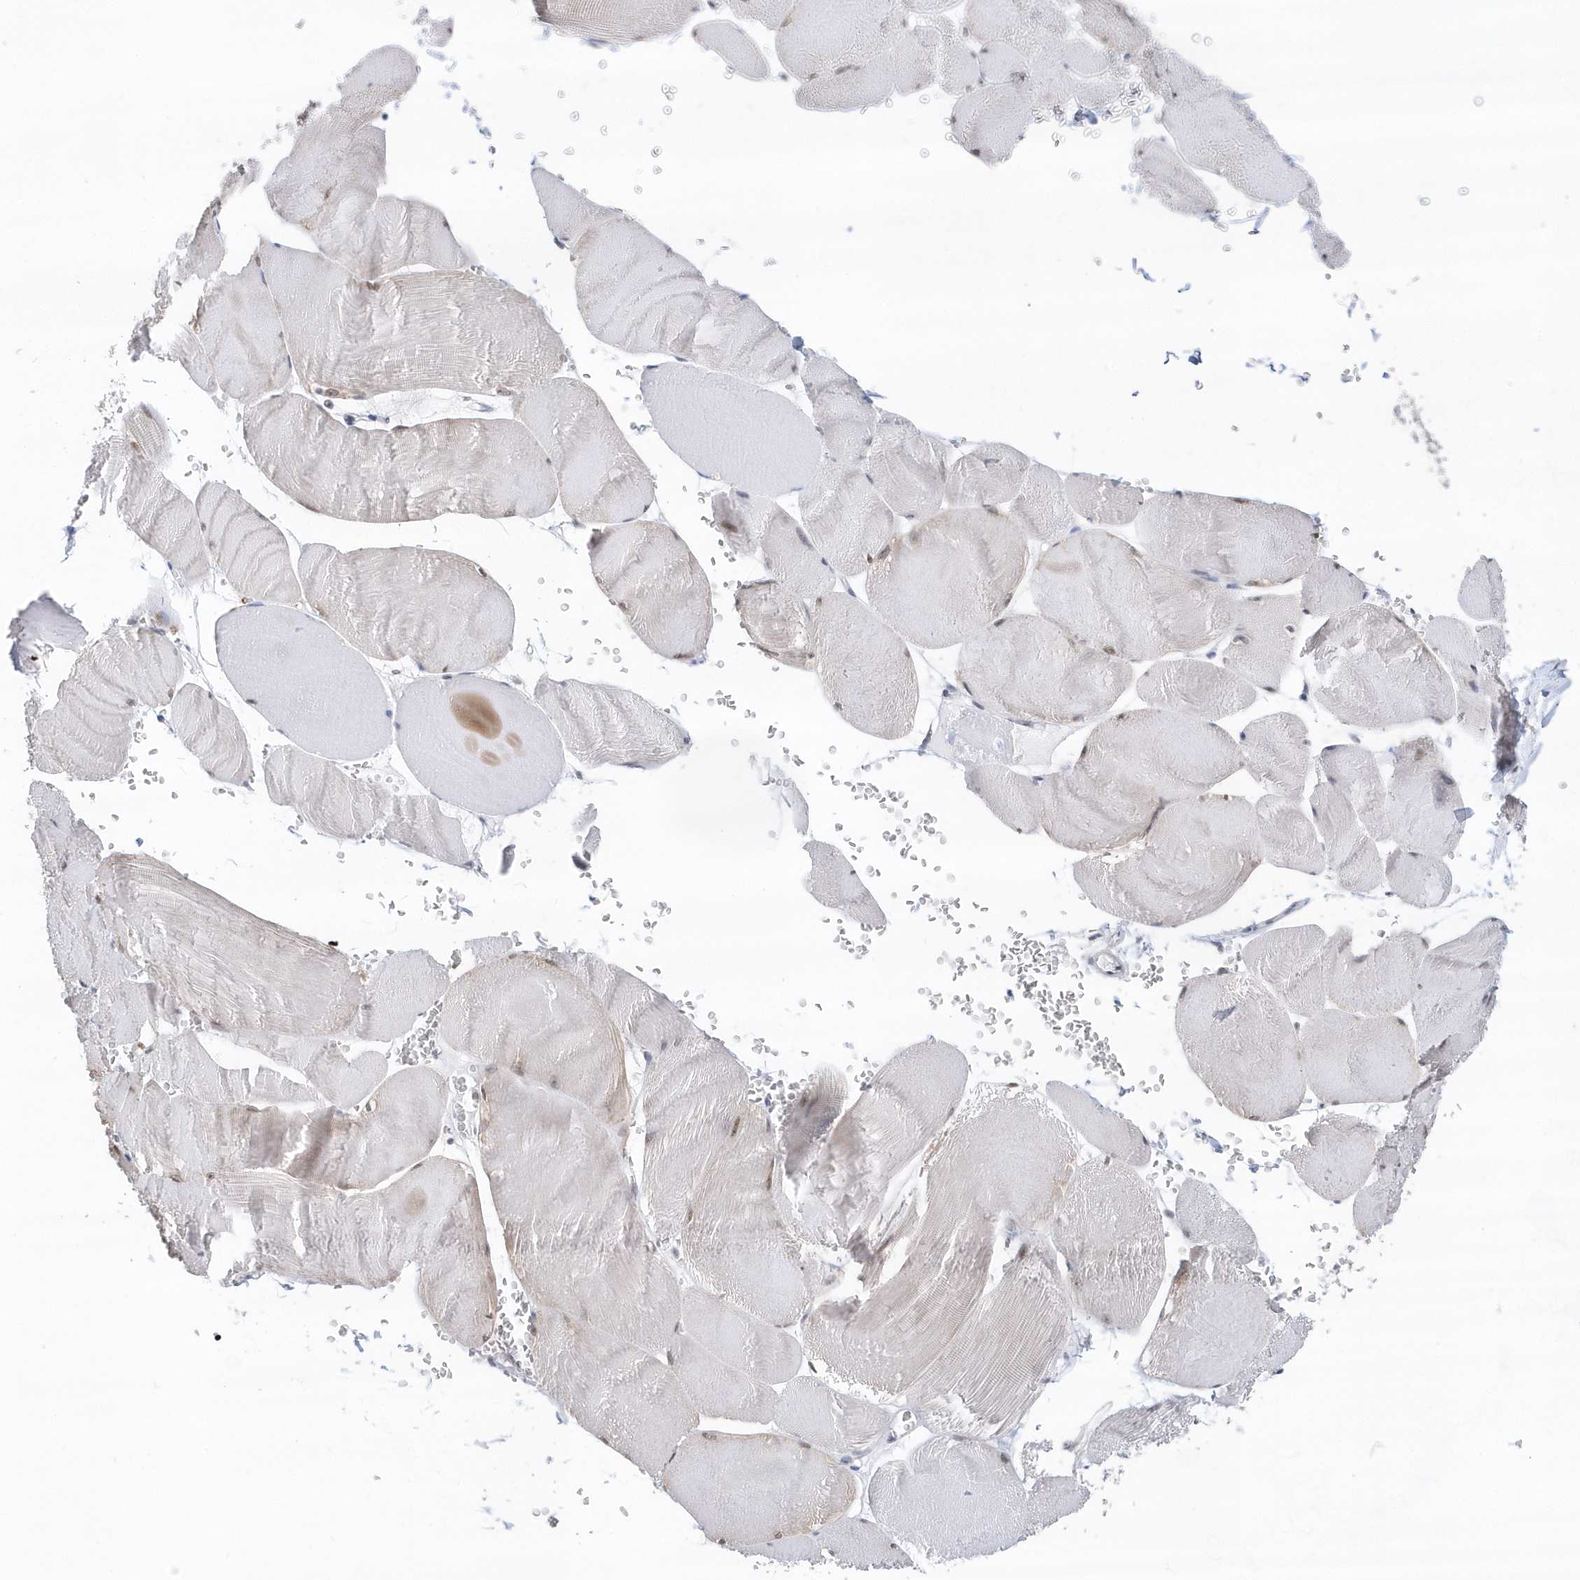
{"staining": {"intensity": "negative", "quantity": "none", "location": "none"}, "tissue": "skeletal muscle", "cell_type": "Myocytes", "image_type": "normal", "snomed": [{"axis": "morphology", "description": "Normal tissue, NOS"}, {"axis": "morphology", "description": "Basal cell carcinoma"}, {"axis": "topography", "description": "Skeletal muscle"}], "caption": "This micrograph is of normal skeletal muscle stained with IHC to label a protein in brown with the nuclei are counter-stained blue. There is no expression in myocytes. The staining was performed using DAB to visualize the protein expression in brown, while the nuclei were stained in blue with hematoxylin (Magnification: 20x).", "gene": "RPP30", "patient": {"sex": "female", "age": 64}}